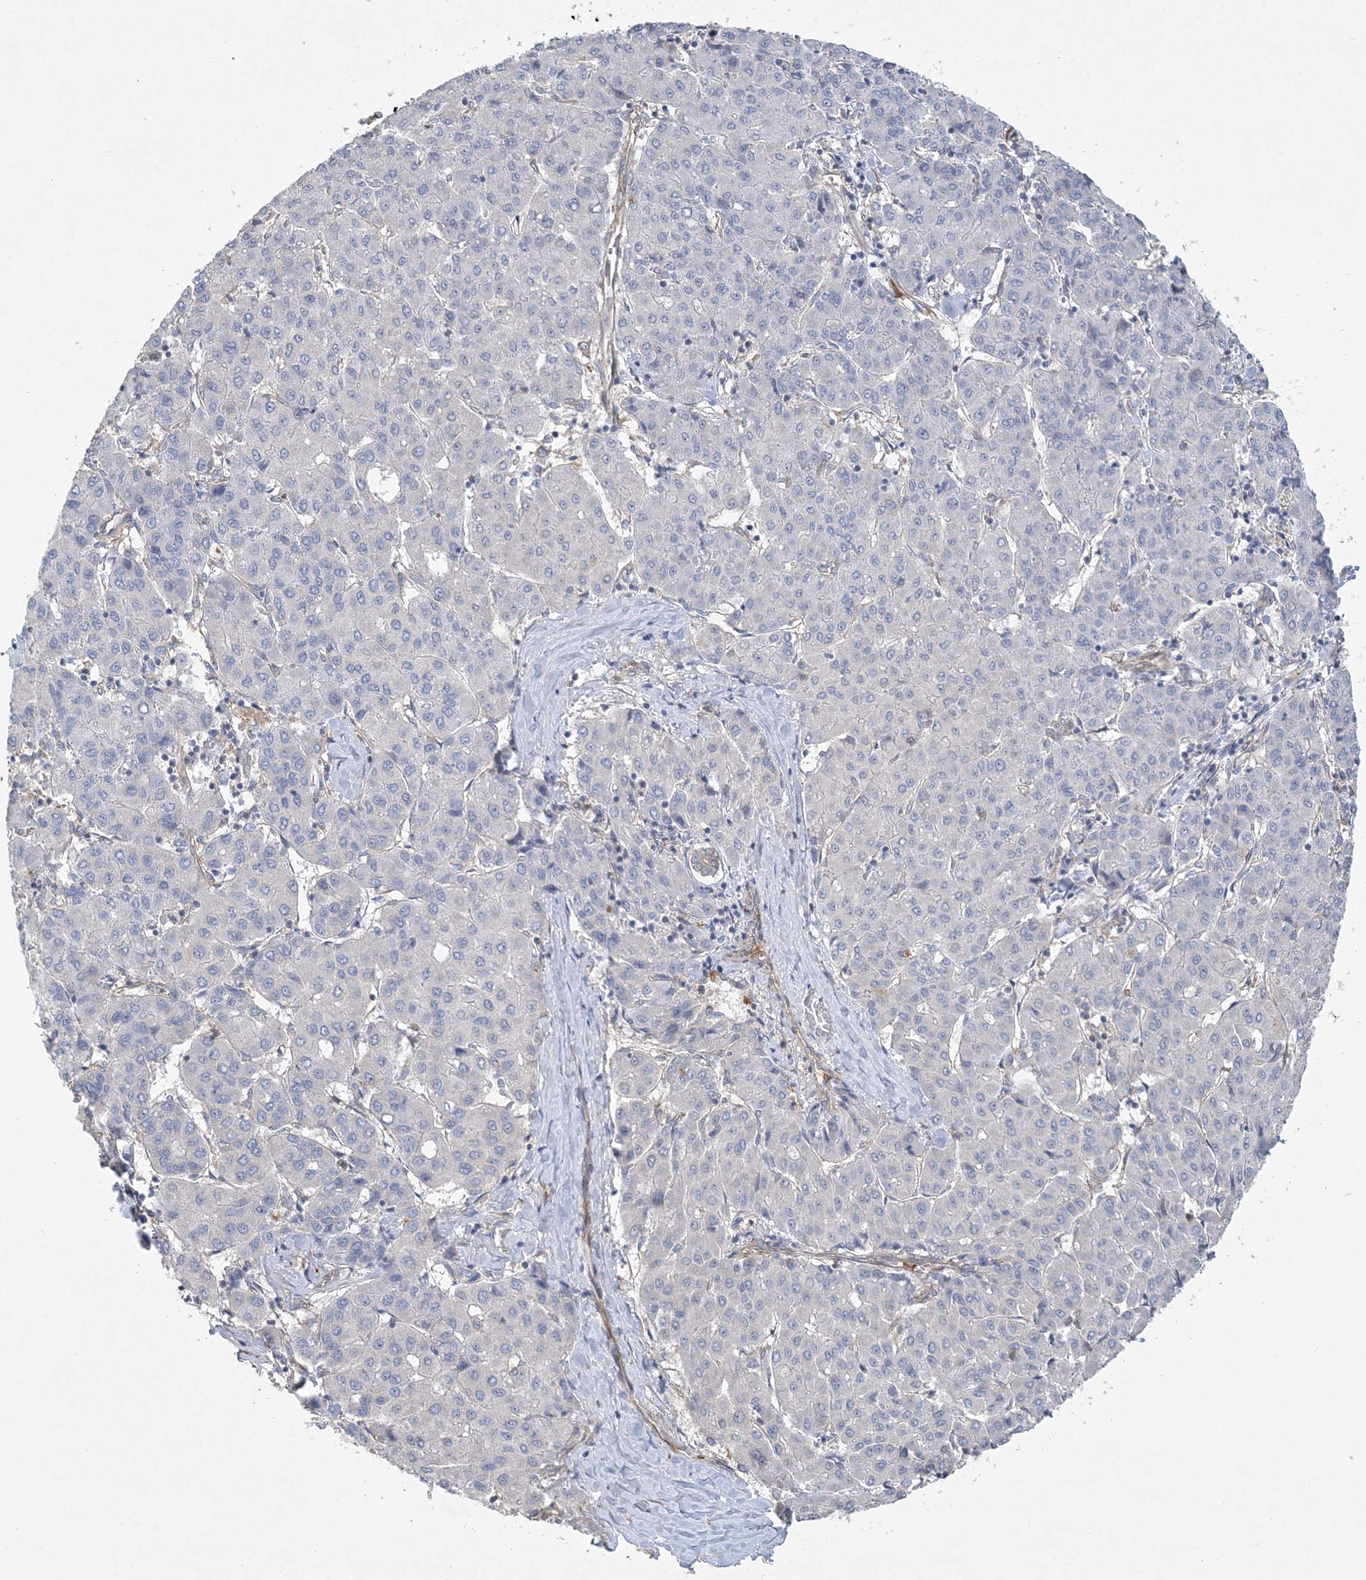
{"staining": {"intensity": "negative", "quantity": "none", "location": "none"}, "tissue": "liver cancer", "cell_type": "Tumor cells", "image_type": "cancer", "snomed": [{"axis": "morphology", "description": "Carcinoma, Hepatocellular, NOS"}, {"axis": "topography", "description": "Liver"}], "caption": "Image shows no protein expression in tumor cells of liver cancer (hepatocellular carcinoma) tissue. Nuclei are stained in blue.", "gene": "MAP4K5", "patient": {"sex": "male", "age": 65}}